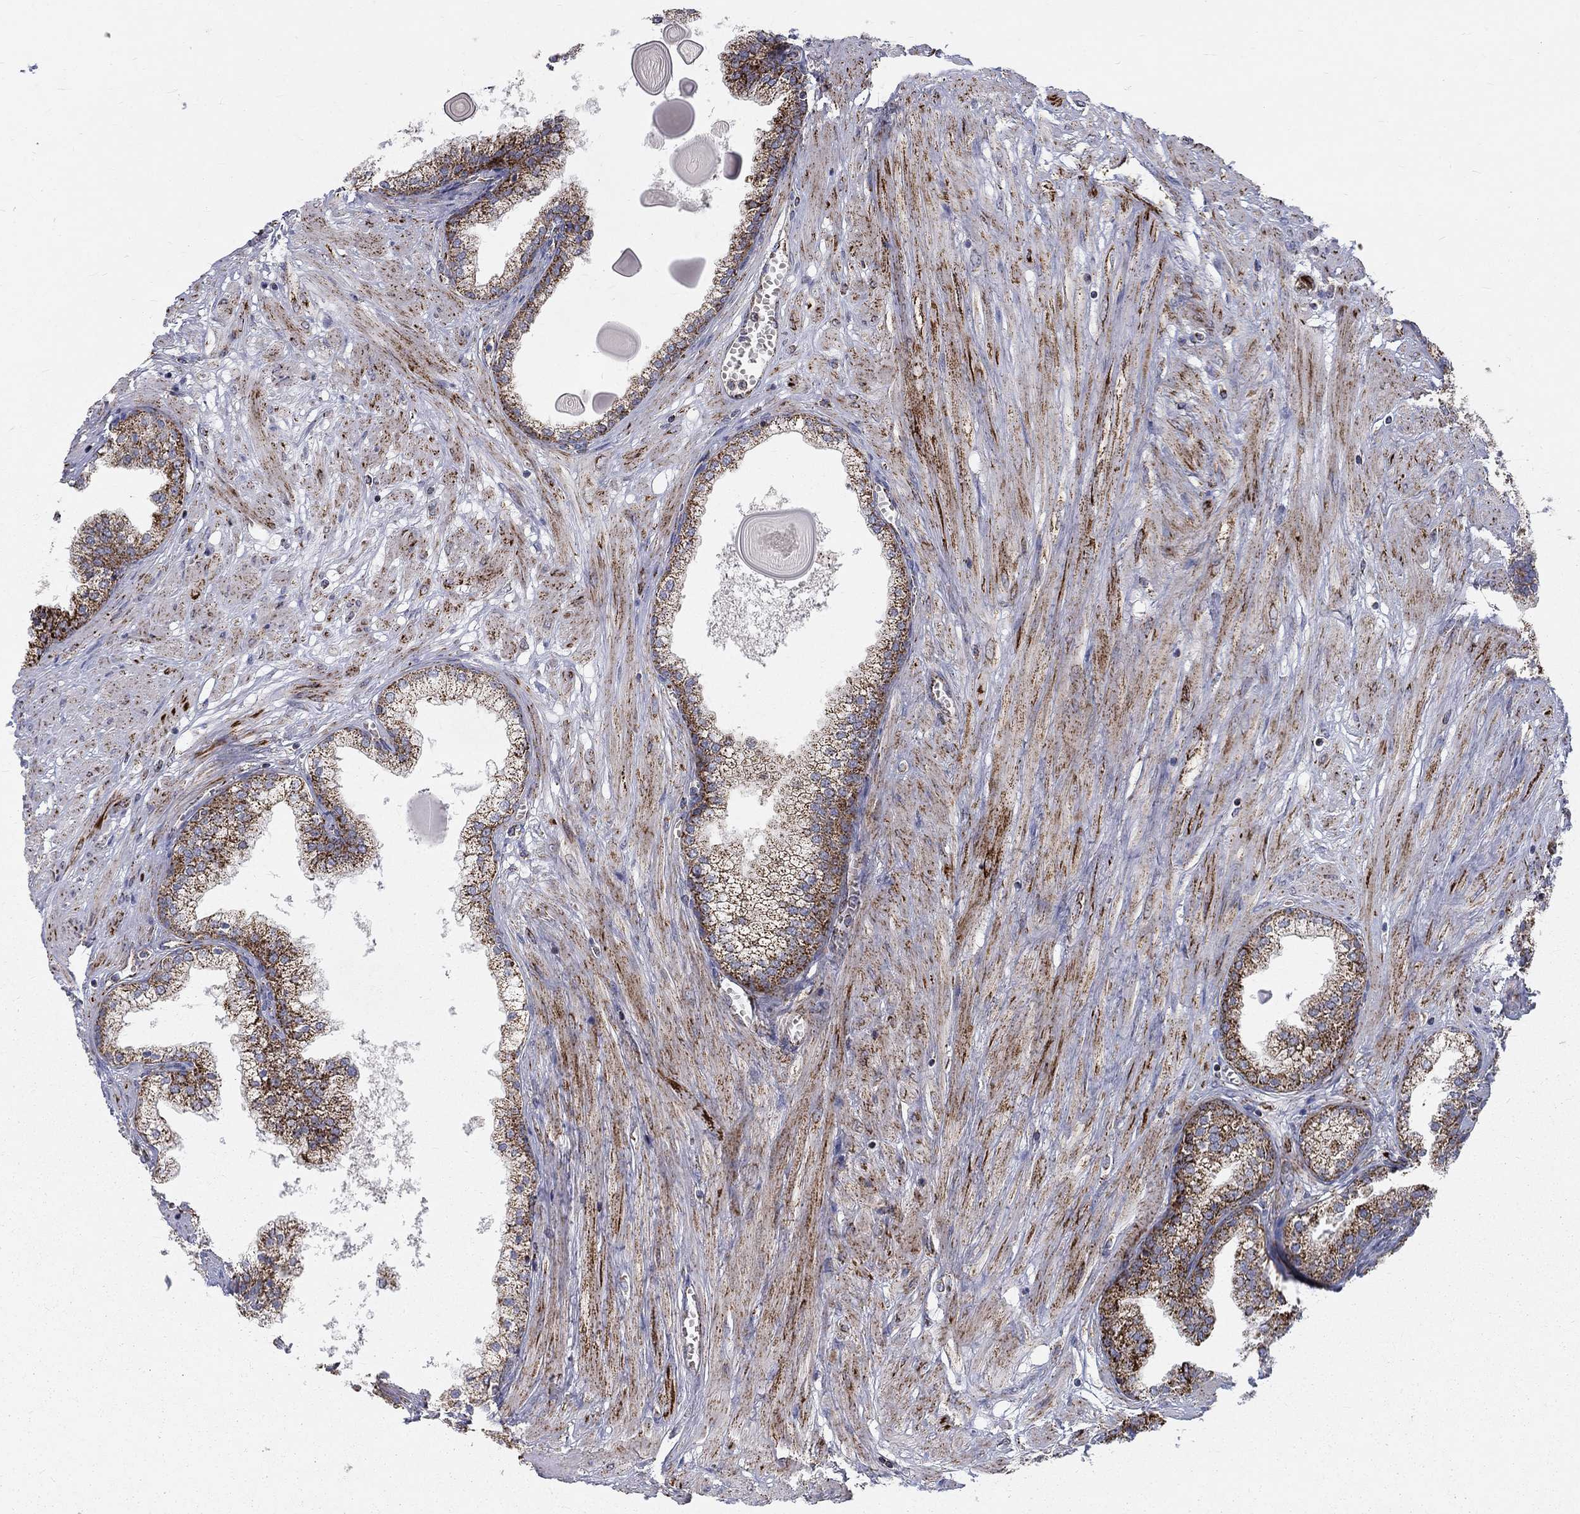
{"staining": {"intensity": "strong", "quantity": "25%-75%", "location": "cytoplasmic/membranous"}, "tissue": "prostate cancer", "cell_type": "Tumor cells", "image_type": "cancer", "snomed": [{"axis": "morphology", "description": "Adenocarcinoma, NOS"}, {"axis": "topography", "description": "Prostate"}], "caption": "This is an image of IHC staining of prostate adenocarcinoma, which shows strong expression in the cytoplasmic/membranous of tumor cells.", "gene": "ALDH1B1", "patient": {"sex": "male", "age": 67}}